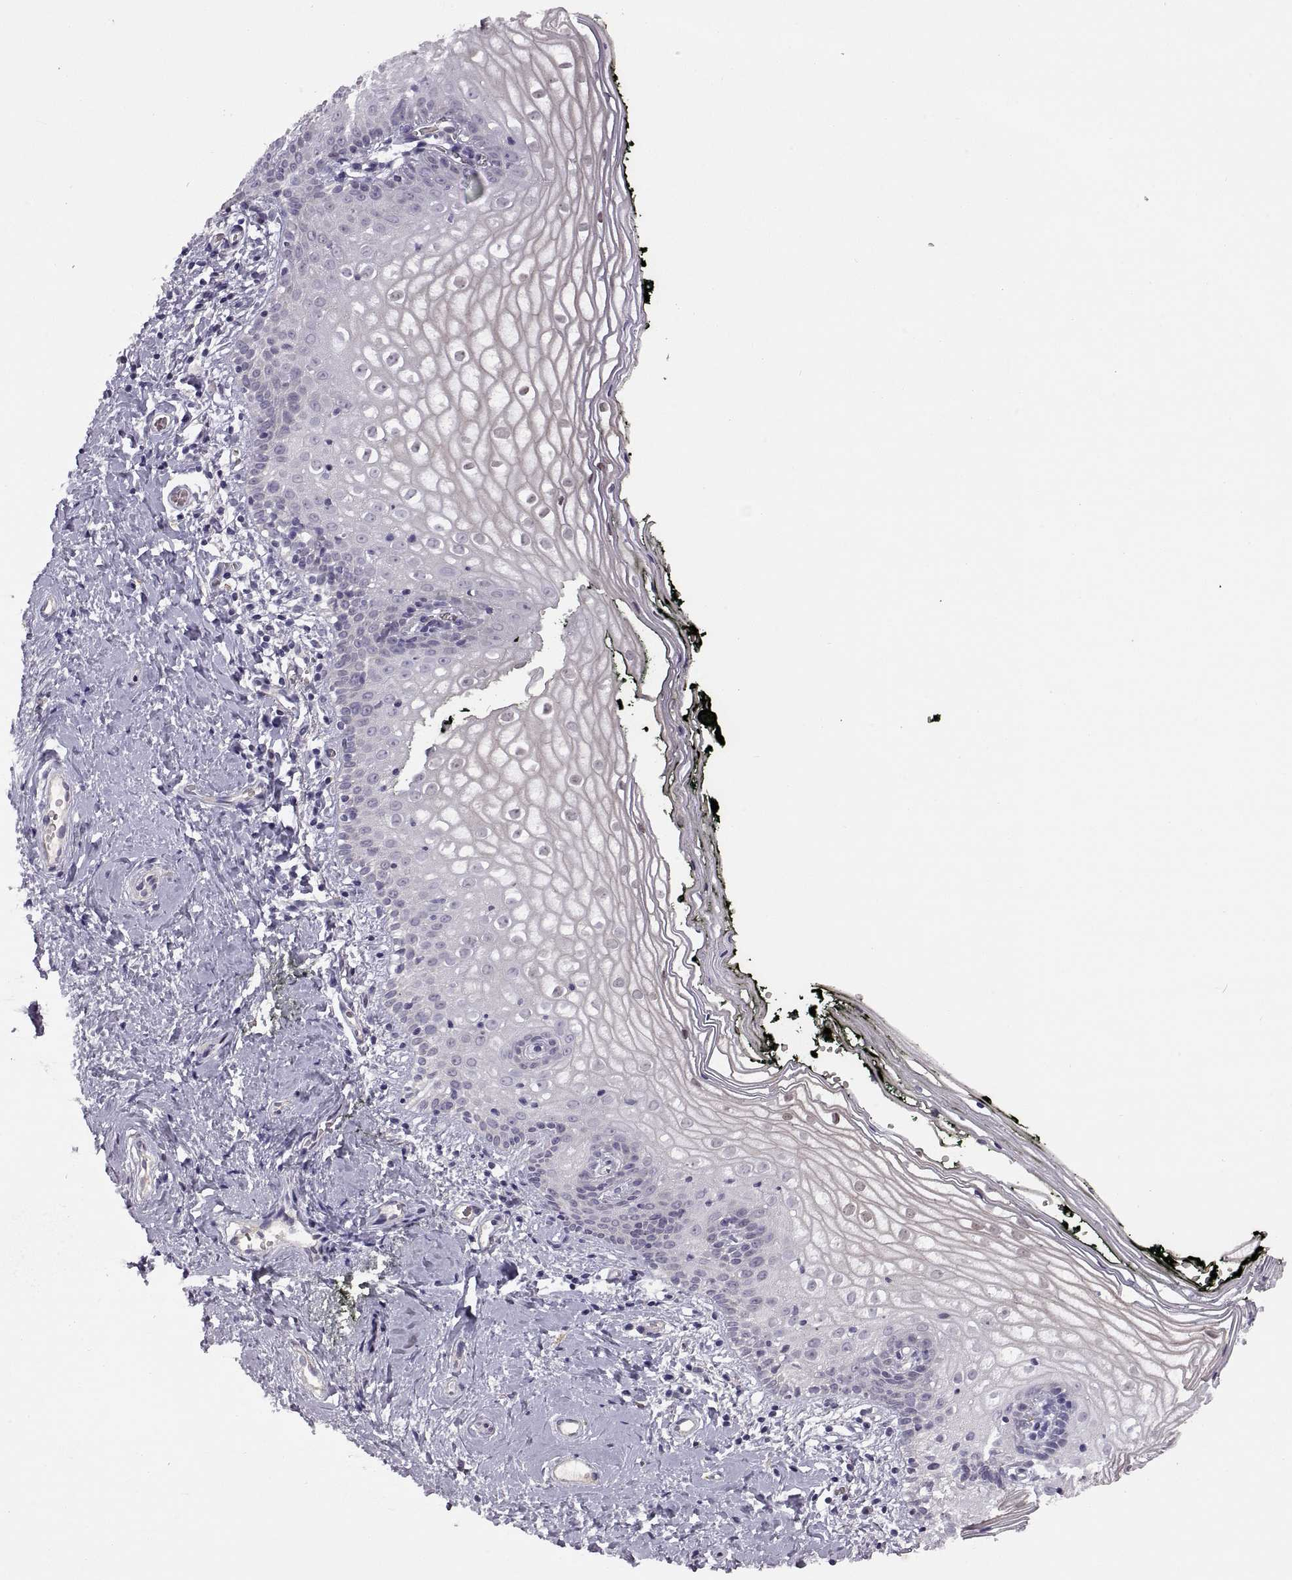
{"staining": {"intensity": "negative", "quantity": "none", "location": "none"}, "tissue": "vagina", "cell_type": "Squamous epithelial cells", "image_type": "normal", "snomed": [{"axis": "morphology", "description": "Normal tissue, NOS"}, {"axis": "topography", "description": "Vagina"}], "caption": "An immunohistochemistry photomicrograph of normal vagina is shown. There is no staining in squamous epithelial cells of vagina.", "gene": "MEIOC", "patient": {"sex": "female", "age": 47}}